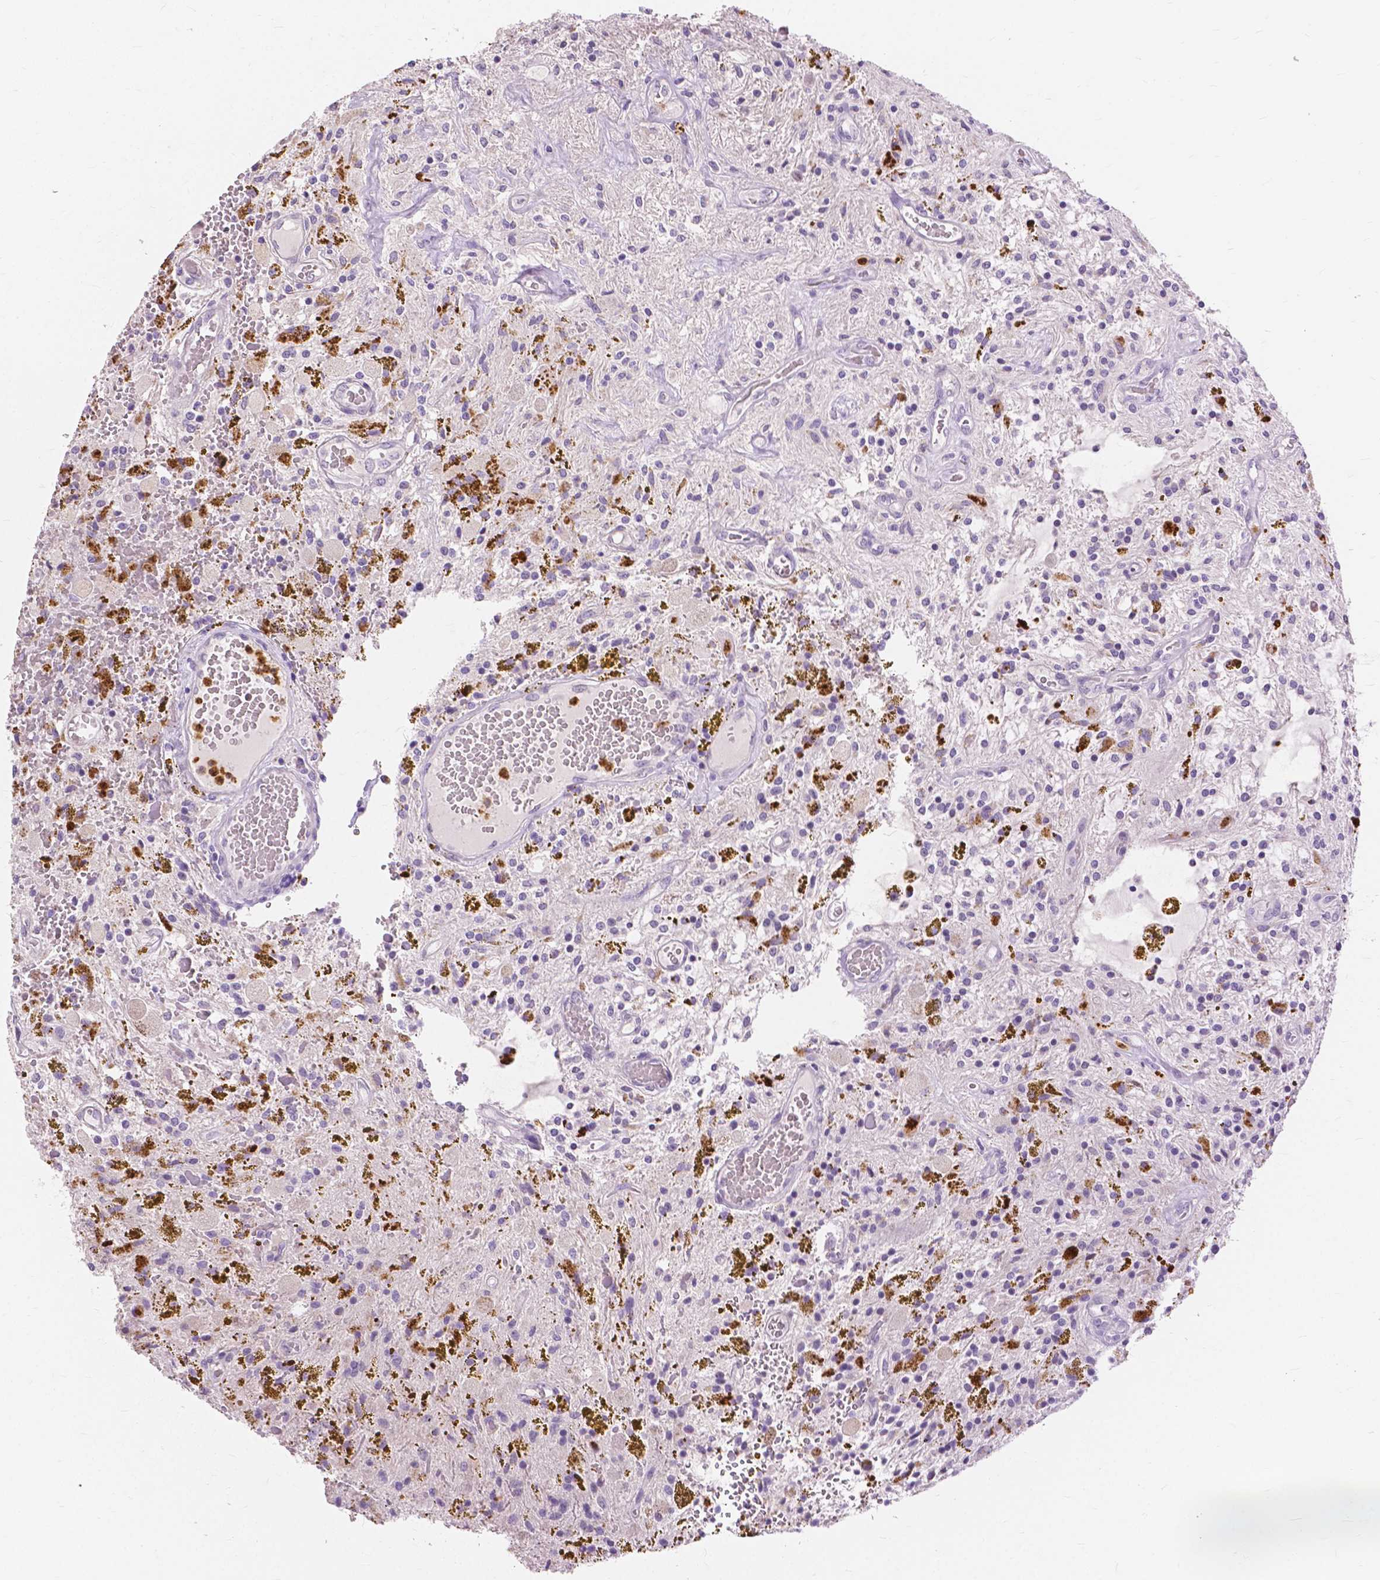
{"staining": {"intensity": "negative", "quantity": "none", "location": "none"}, "tissue": "glioma", "cell_type": "Tumor cells", "image_type": "cancer", "snomed": [{"axis": "morphology", "description": "Glioma, malignant, Low grade"}, {"axis": "topography", "description": "Cerebellum"}], "caption": "The IHC image has no significant staining in tumor cells of low-grade glioma (malignant) tissue.", "gene": "CXCR2", "patient": {"sex": "female", "age": 14}}